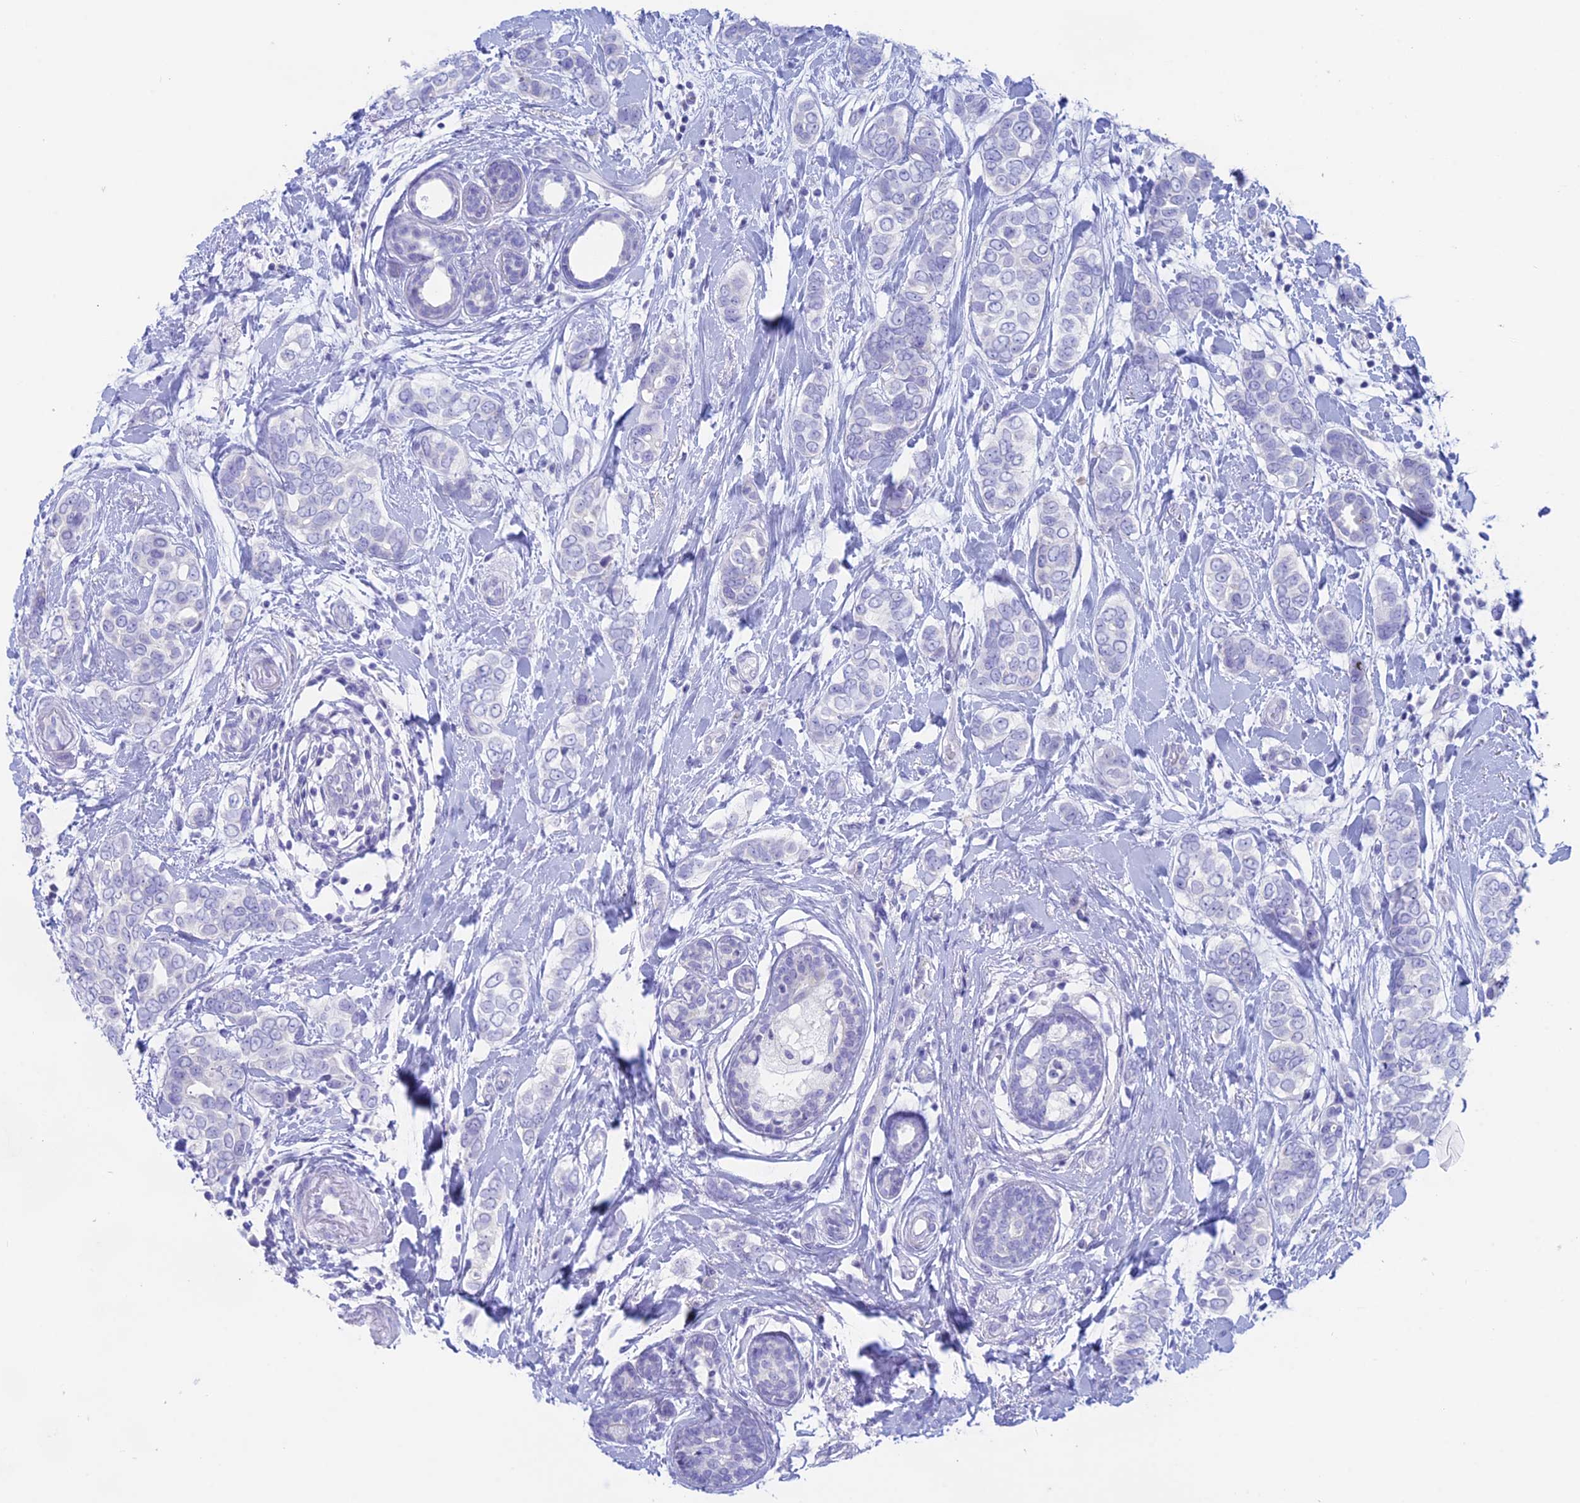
{"staining": {"intensity": "negative", "quantity": "none", "location": "none"}, "tissue": "breast cancer", "cell_type": "Tumor cells", "image_type": "cancer", "snomed": [{"axis": "morphology", "description": "Lobular carcinoma"}, {"axis": "topography", "description": "Breast"}], "caption": "Histopathology image shows no protein staining in tumor cells of breast cancer (lobular carcinoma) tissue.", "gene": "RP1", "patient": {"sex": "female", "age": 51}}